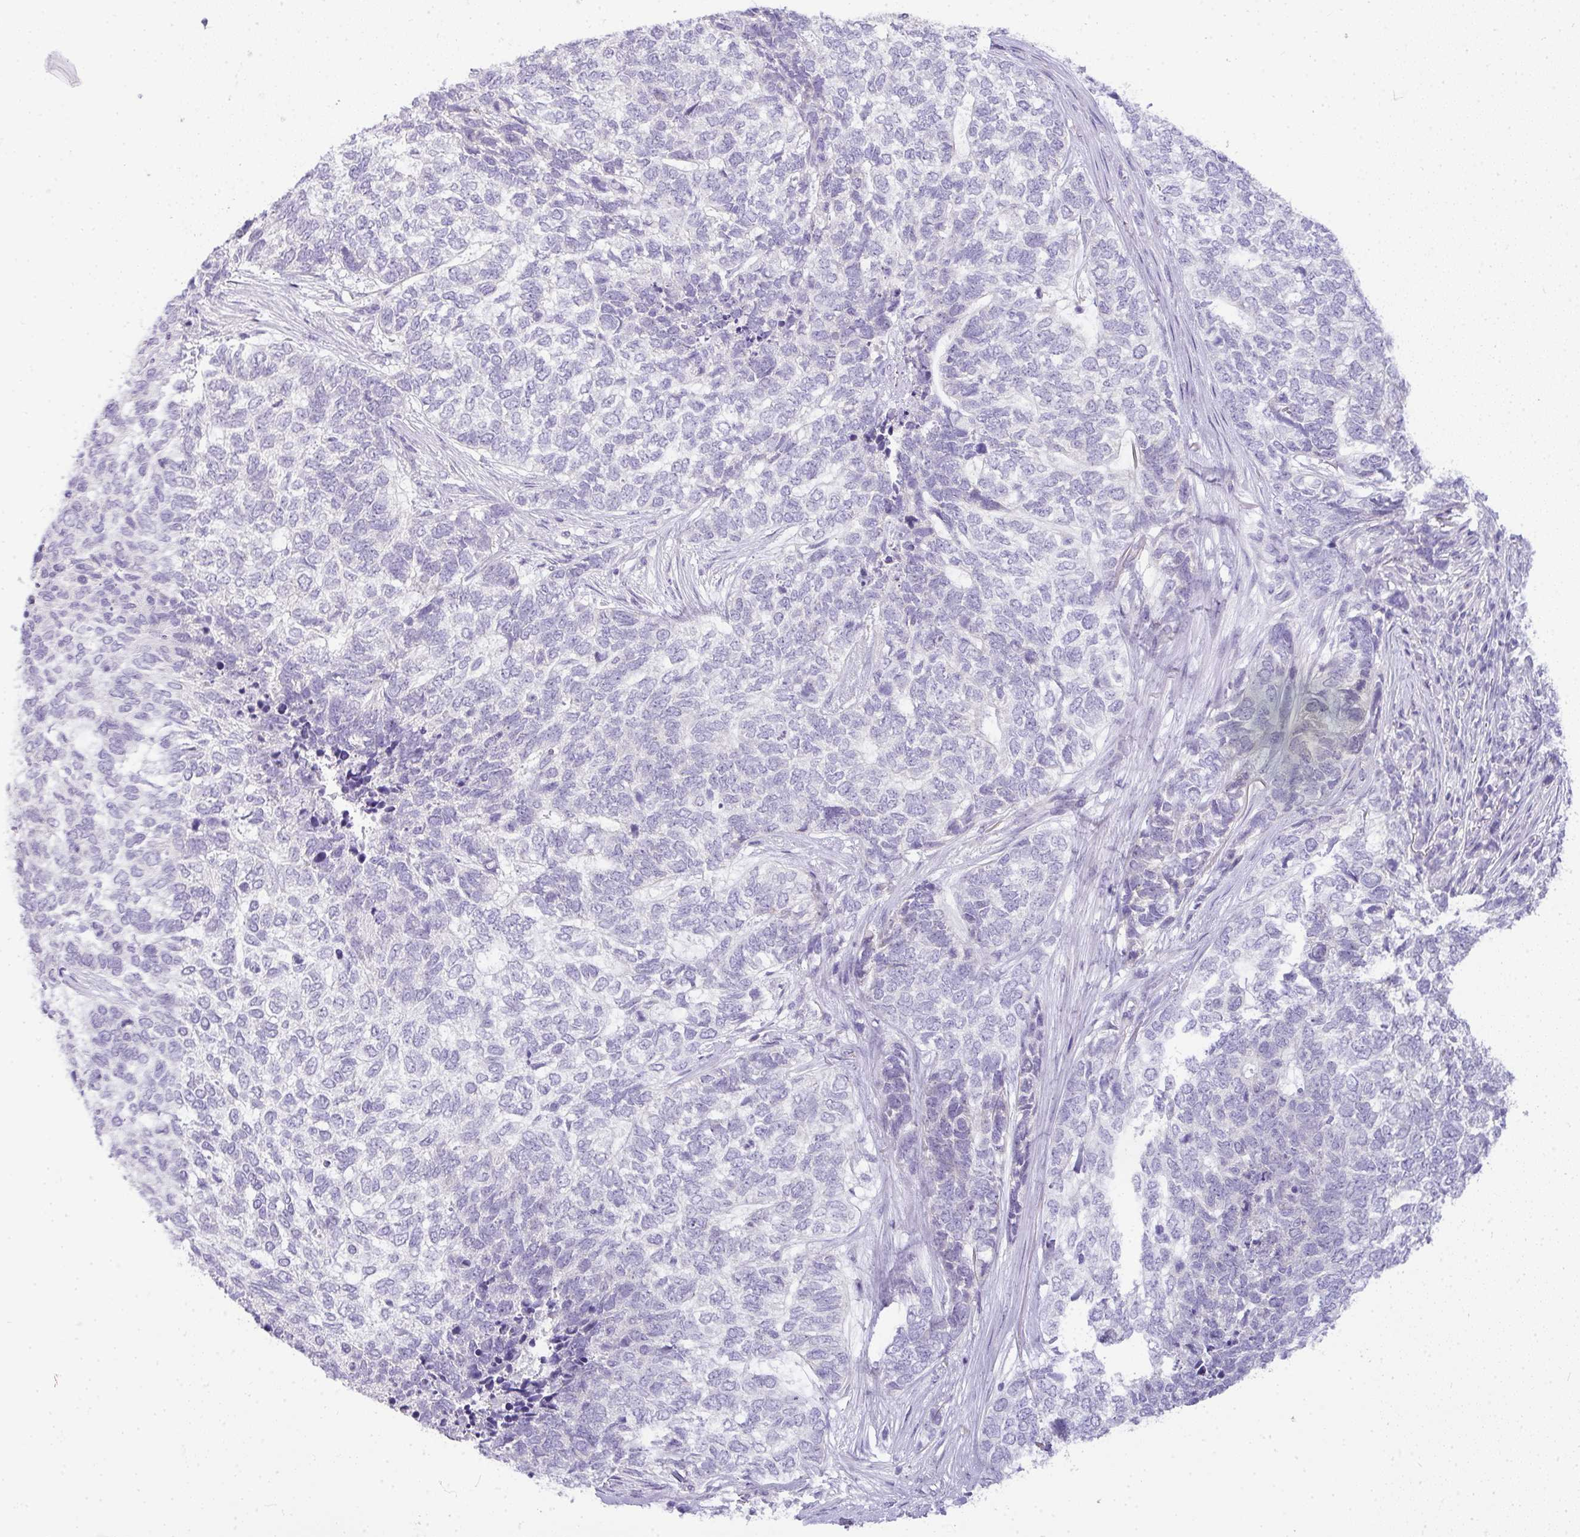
{"staining": {"intensity": "negative", "quantity": "none", "location": "none"}, "tissue": "skin cancer", "cell_type": "Tumor cells", "image_type": "cancer", "snomed": [{"axis": "morphology", "description": "Basal cell carcinoma"}, {"axis": "topography", "description": "Skin"}], "caption": "Basal cell carcinoma (skin) stained for a protein using immunohistochemistry demonstrates no staining tumor cells.", "gene": "LIPE", "patient": {"sex": "female", "age": 65}}